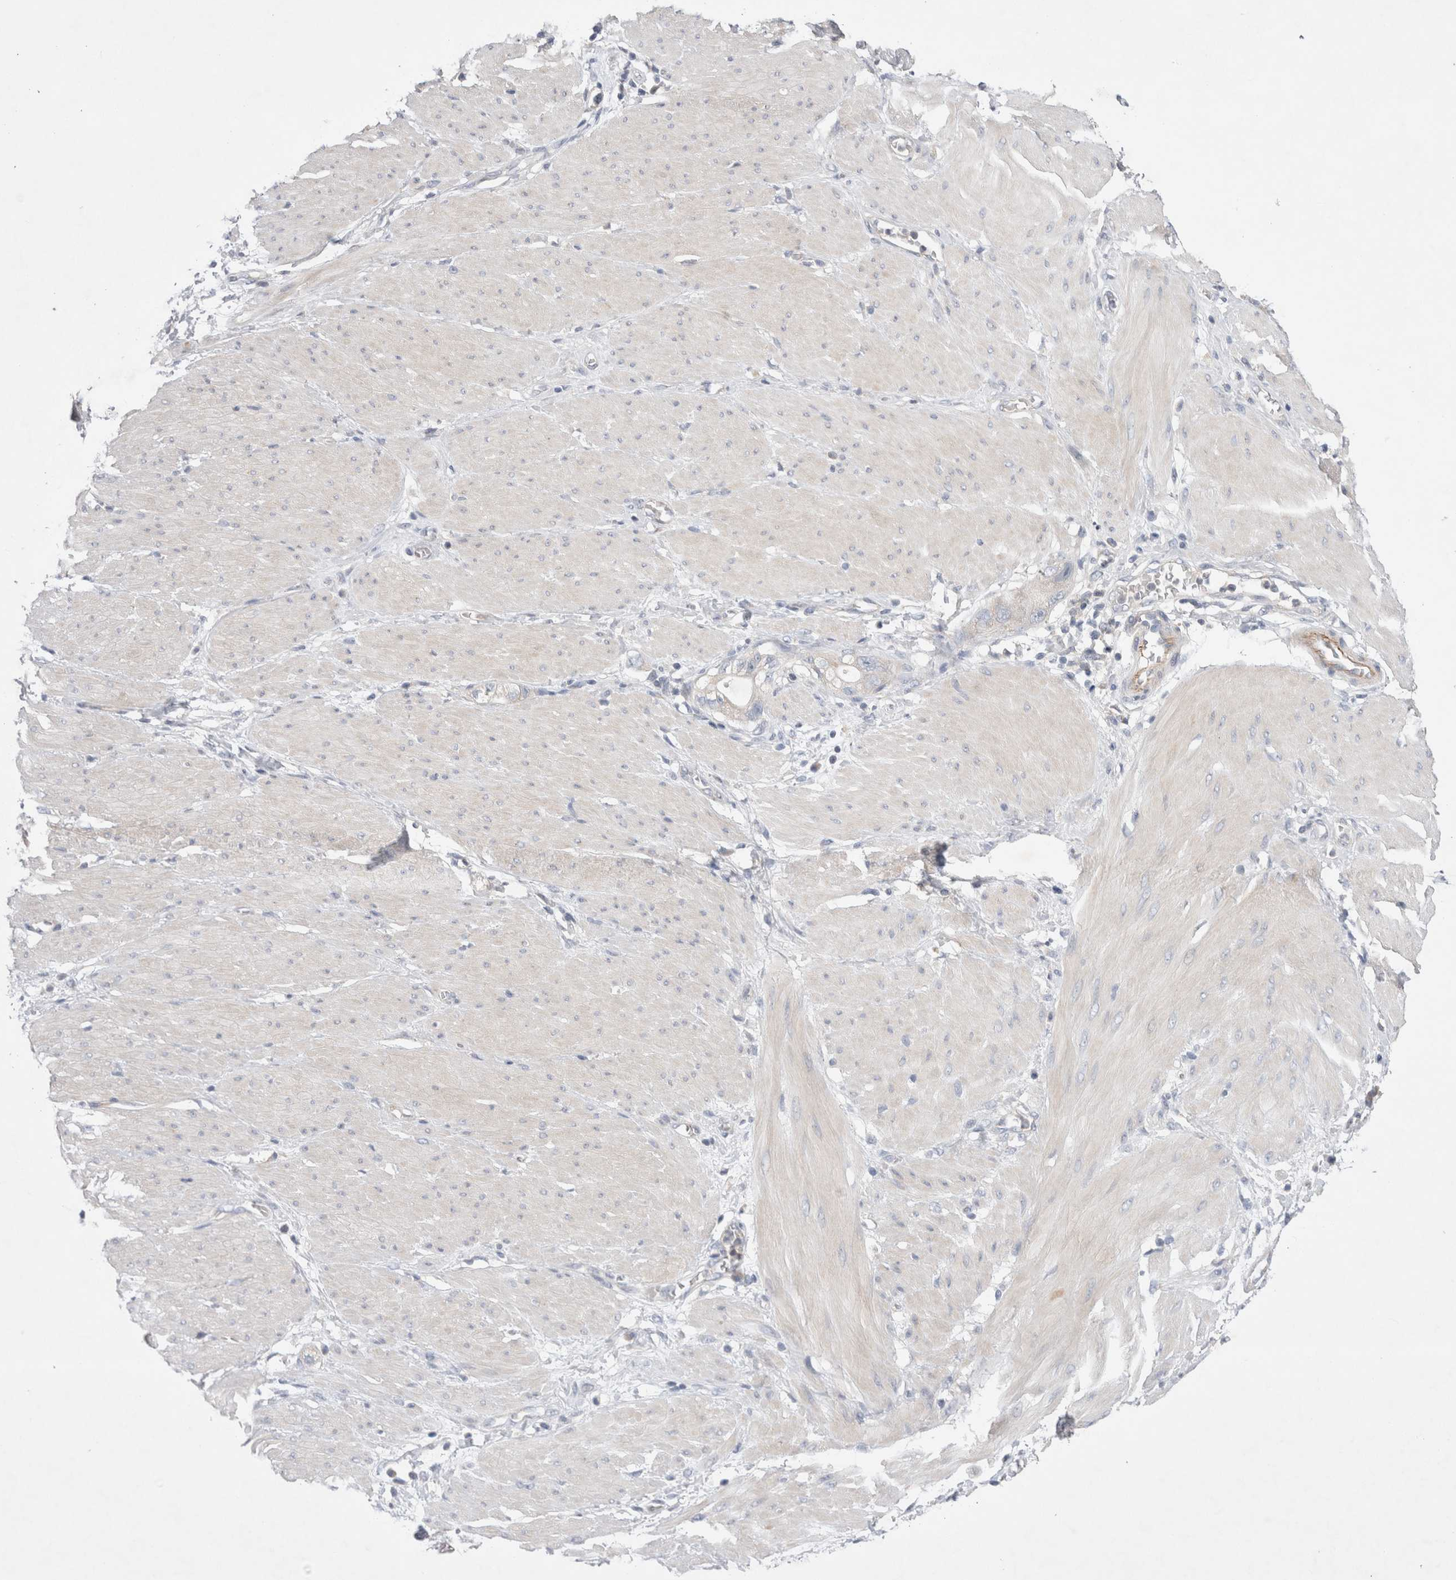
{"staining": {"intensity": "negative", "quantity": "none", "location": "none"}, "tissue": "stomach cancer", "cell_type": "Tumor cells", "image_type": "cancer", "snomed": [{"axis": "morphology", "description": "Adenocarcinoma, NOS"}, {"axis": "topography", "description": "Stomach"}, {"axis": "topography", "description": "Stomach, lower"}], "caption": "A histopathology image of human stomach cancer (adenocarcinoma) is negative for staining in tumor cells.", "gene": "IFT74", "patient": {"sex": "female", "age": 48}}